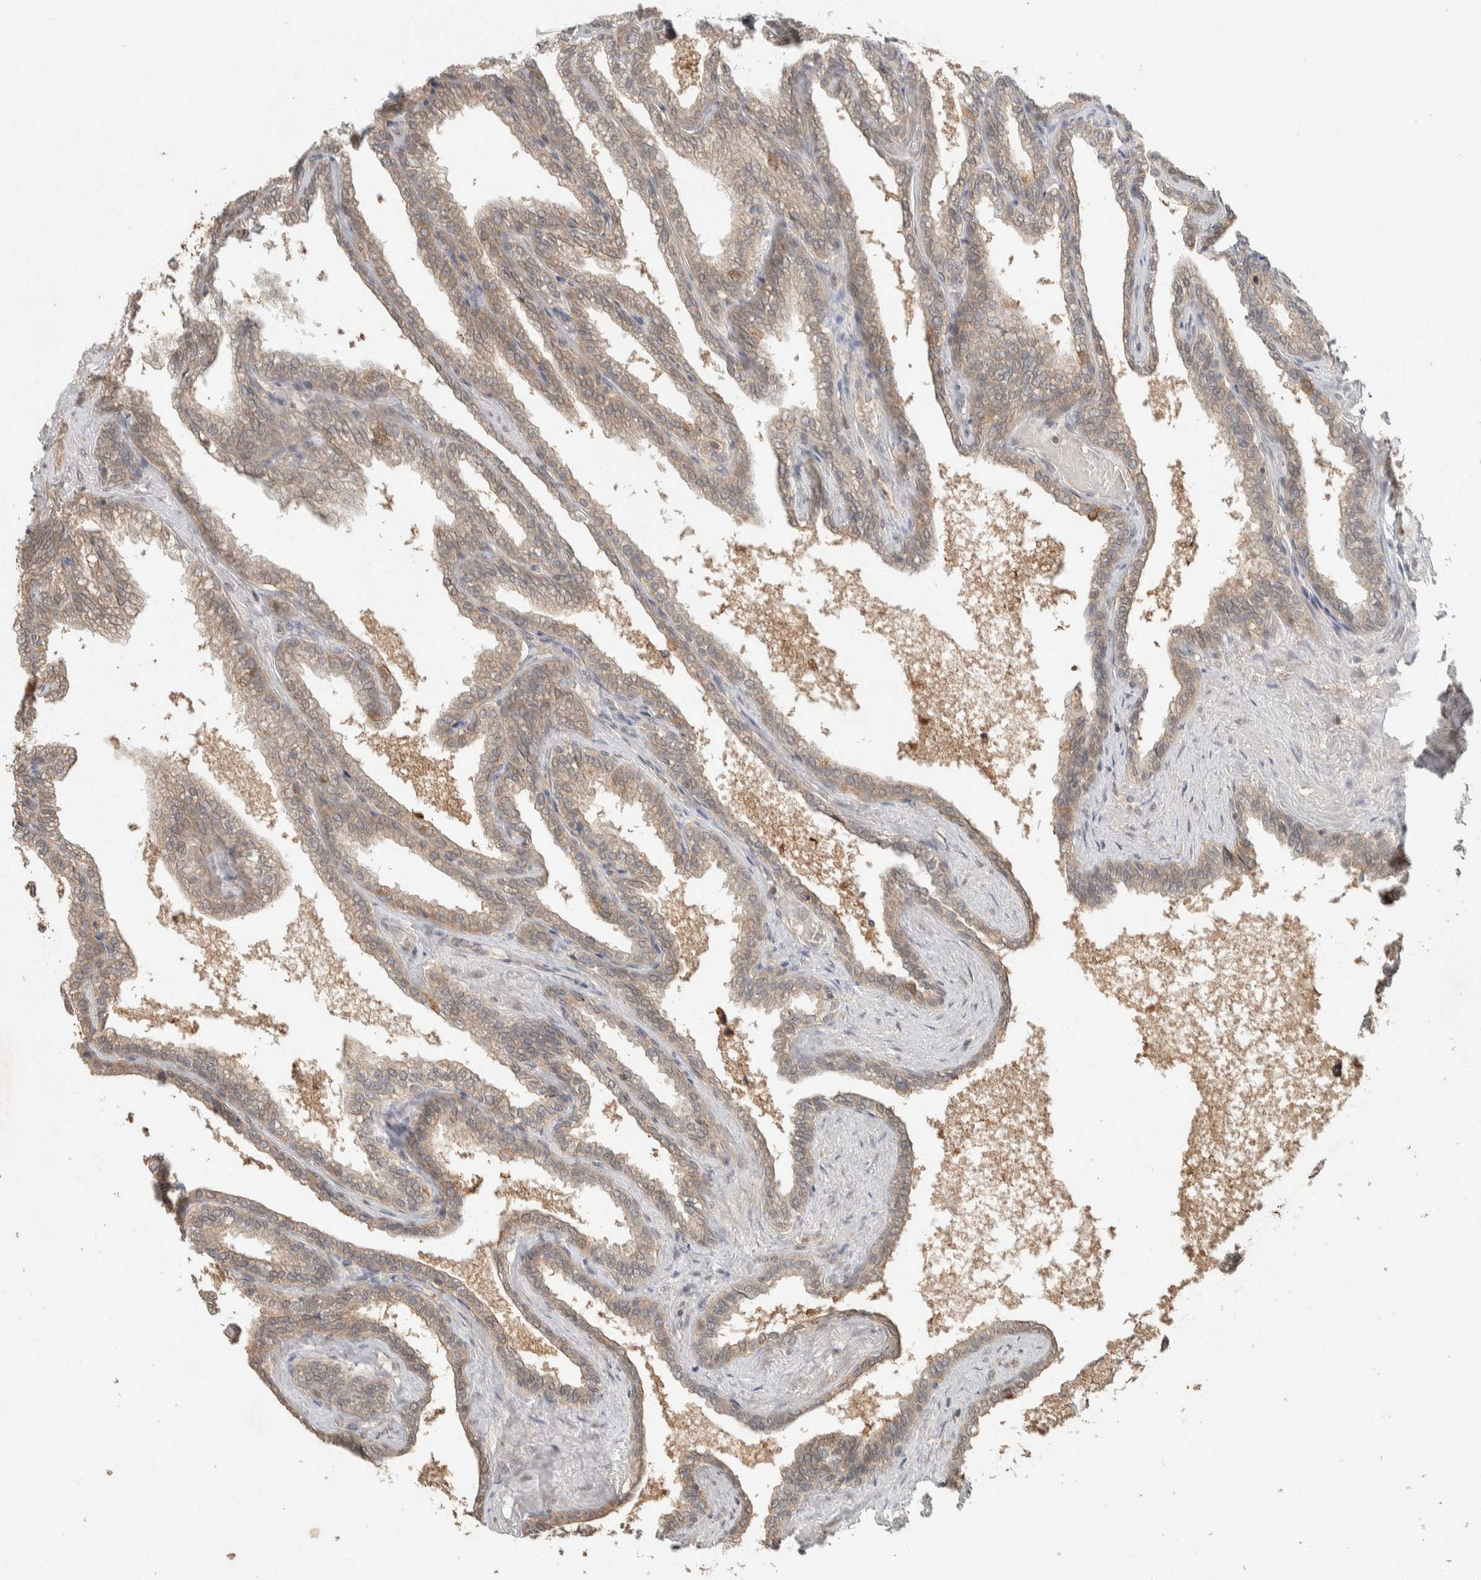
{"staining": {"intensity": "moderate", "quantity": "25%-75%", "location": "cytoplasmic/membranous"}, "tissue": "seminal vesicle", "cell_type": "Glandular cells", "image_type": "normal", "snomed": [{"axis": "morphology", "description": "Normal tissue, NOS"}, {"axis": "topography", "description": "Seminal veicle"}], "caption": "Immunohistochemistry (IHC) photomicrograph of benign seminal vesicle: seminal vesicle stained using IHC shows medium levels of moderate protein expression localized specifically in the cytoplasmic/membranous of glandular cells, appearing as a cytoplasmic/membranous brown color.", "gene": "ZNF567", "patient": {"sex": "male", "age": 46}}